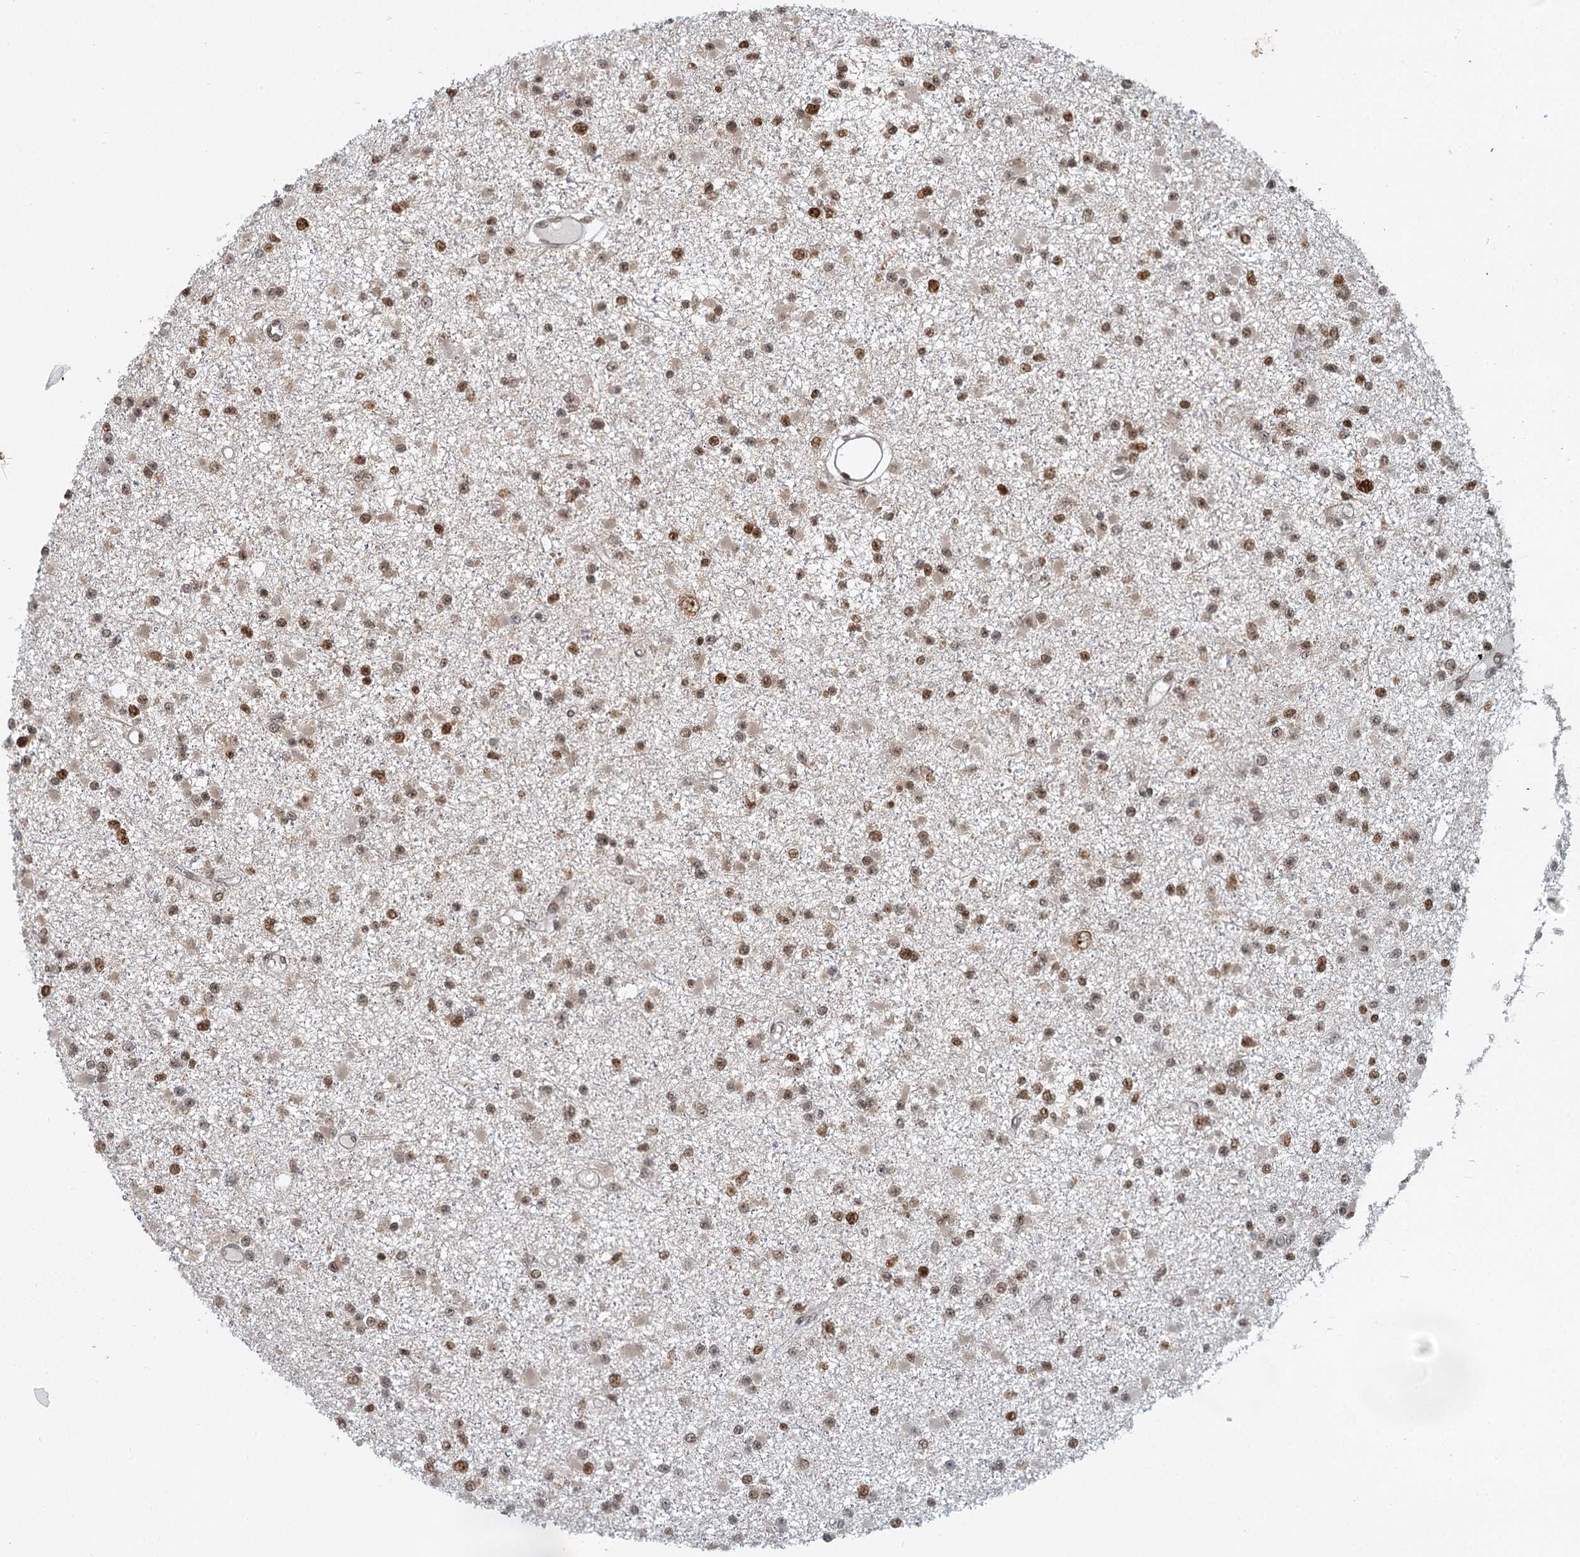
{"staining": {"intensity": "moderate", "quantity": ">75%", "location": "nuclear"}, "tissue": "glioma", "cell_type": "Tumor cells", "image_type": "cancer", "snomed": [{"axis": "morphology", "description": "Glioma, malignant, Low grade"}, {"axis": "topography", "description": "Brain"}], "caption": "IHC staining of malignant glioma (low-grade), which exhibits medium levels of moderate nuclear staining in approximately >75% of tumor cells indicating moderate nuclear protein staining. The staining was performed using DAB (3,3'-diaminobenzidine) (brown) for protein detection and nuclei were counterstained in hematoxylin (blue).", "gene": "GPATCH11", "patient": {"sex": "female", "age": 22}}